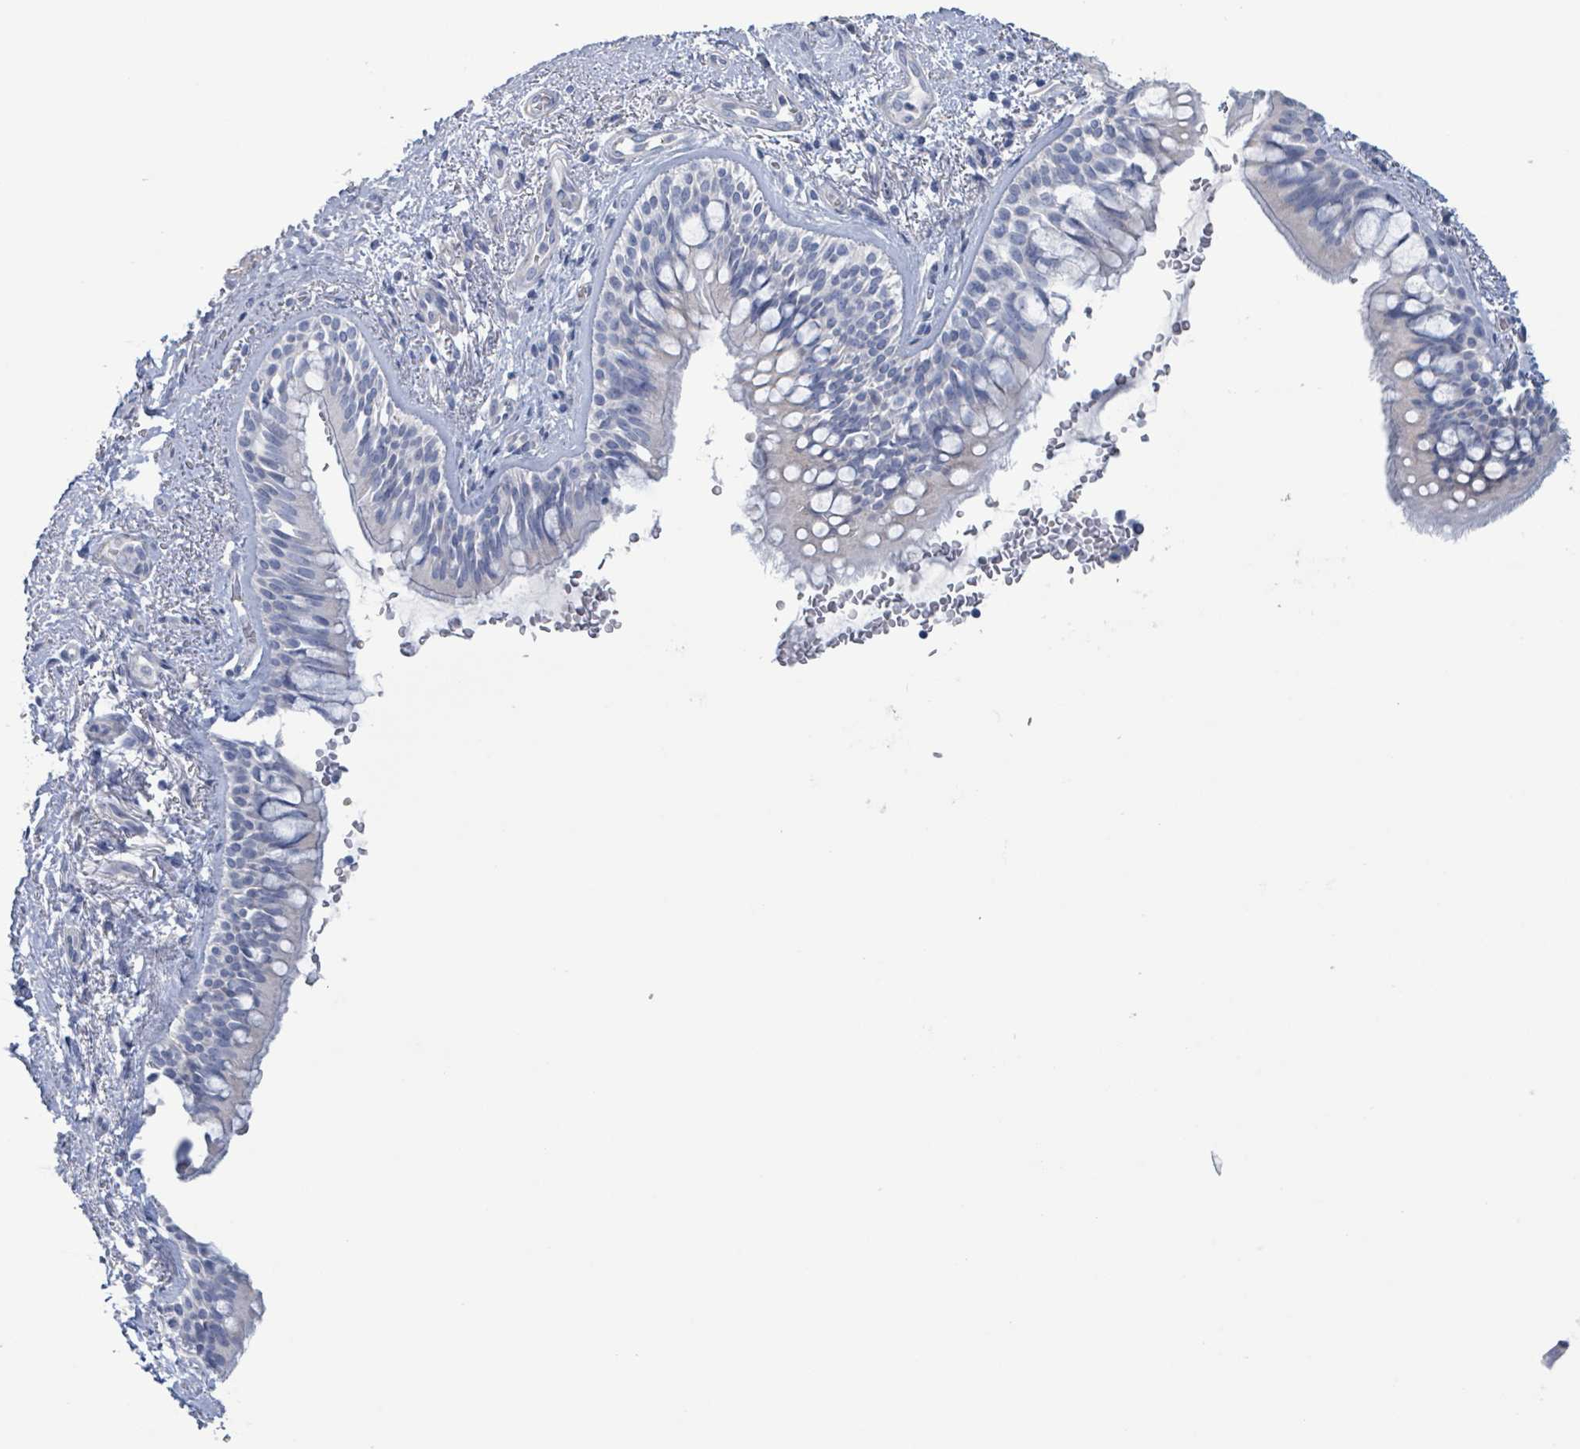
{"staining": {"intensity": "negative", "quantity": "none", "location": "none"}, "tissue": "bronchus", "cell_type": "Respiratory epithelial cells", "image_type": "normal", "snomed": [{"axis": "morphology", "description": "Normal tissue, NOS"}, {"axis": "topography", "description": "Lymph node"}, {"axis": "topography", "description": "Cartilage tissue"}, {"axis": "topography", "description": "Bronchus"}], "caption": "An image of human bronchus is negative for staining in respiratory epithelial cells. The staining was performed using DAB (3,3'-diaminobenzidine) to visualize the protein expression in brown, while the nuclei were stained in blue with hematoxylin (Magnification: 20x).", "gene": "PKLR", "patient": {"sex": "female", "age": 70}}